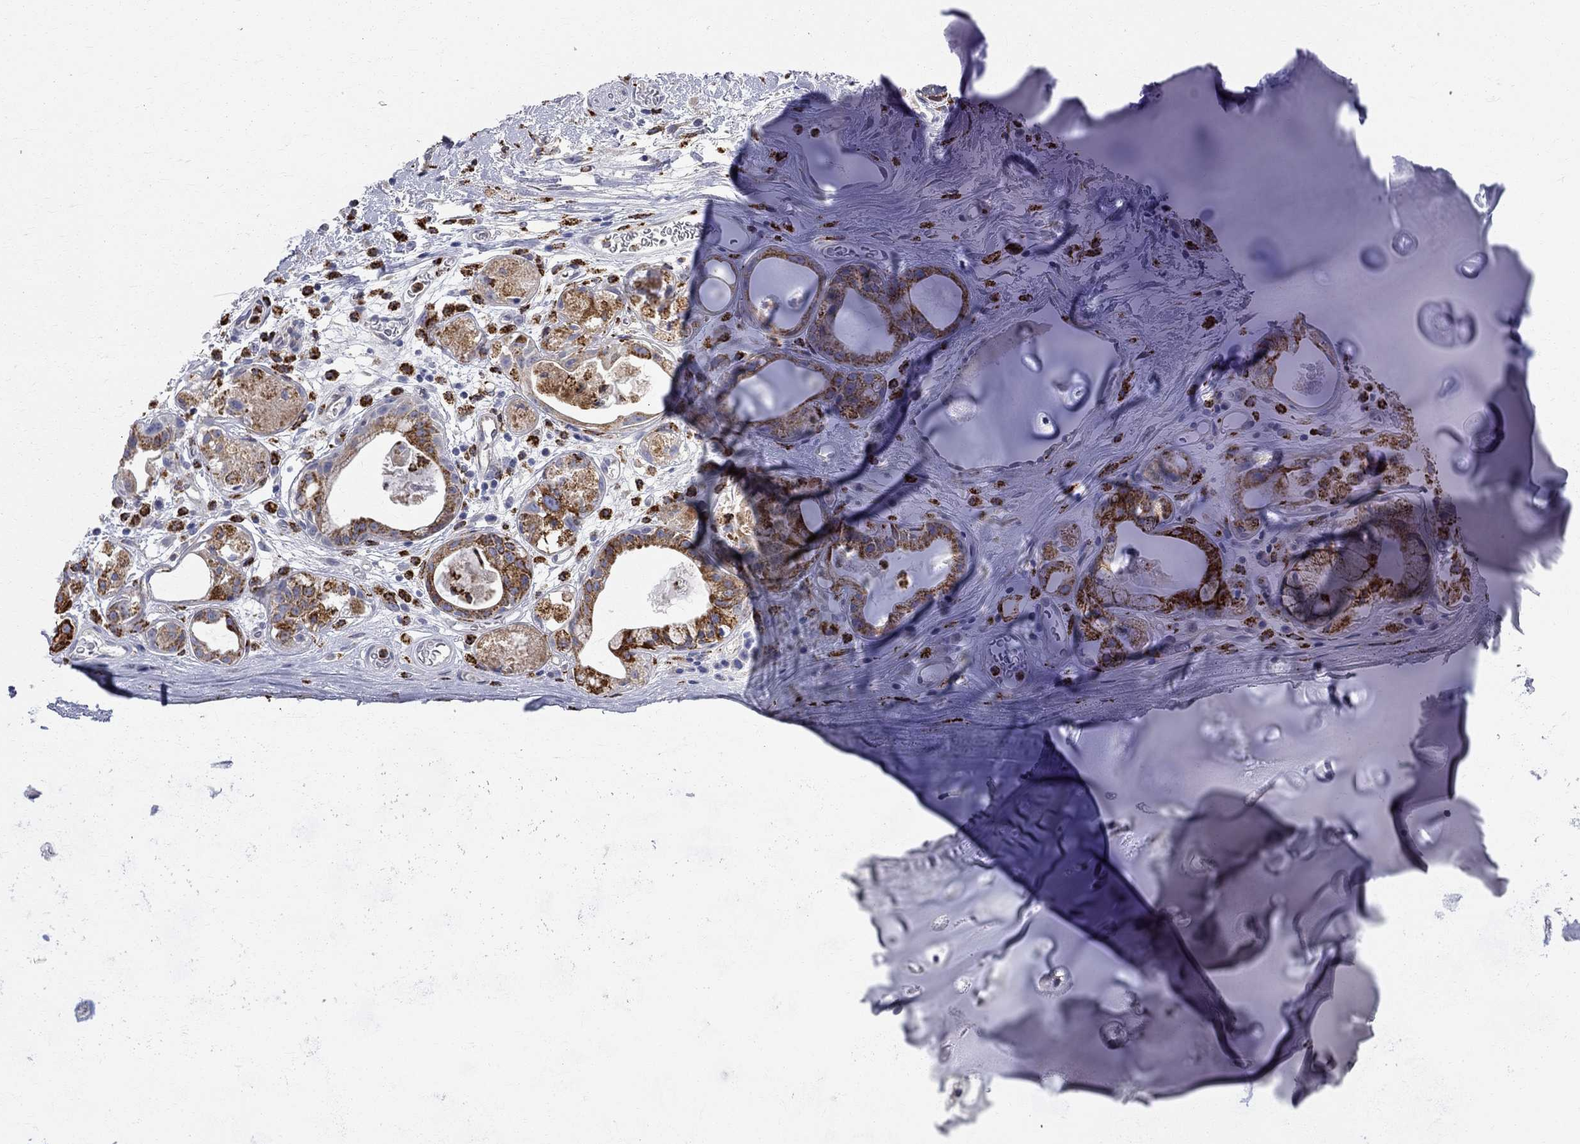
{"staining": {"intensity": "negative", "quantity": "none", "location": "none"}, "tissue": "soft tissue", "cell_type": "Chondrocytes", "image_type": "normal", "snomed": [{"axis": "morphology", "description": "Normal tissue, NOS"}, {"axis": "topography", "description": "Cartilage tissue"}], "caption": "Image shows no protein staining in chondrocytes of benign soft tissue.", "gene": "ACSL1", "patient": {"sex": "male", "age": 81}}